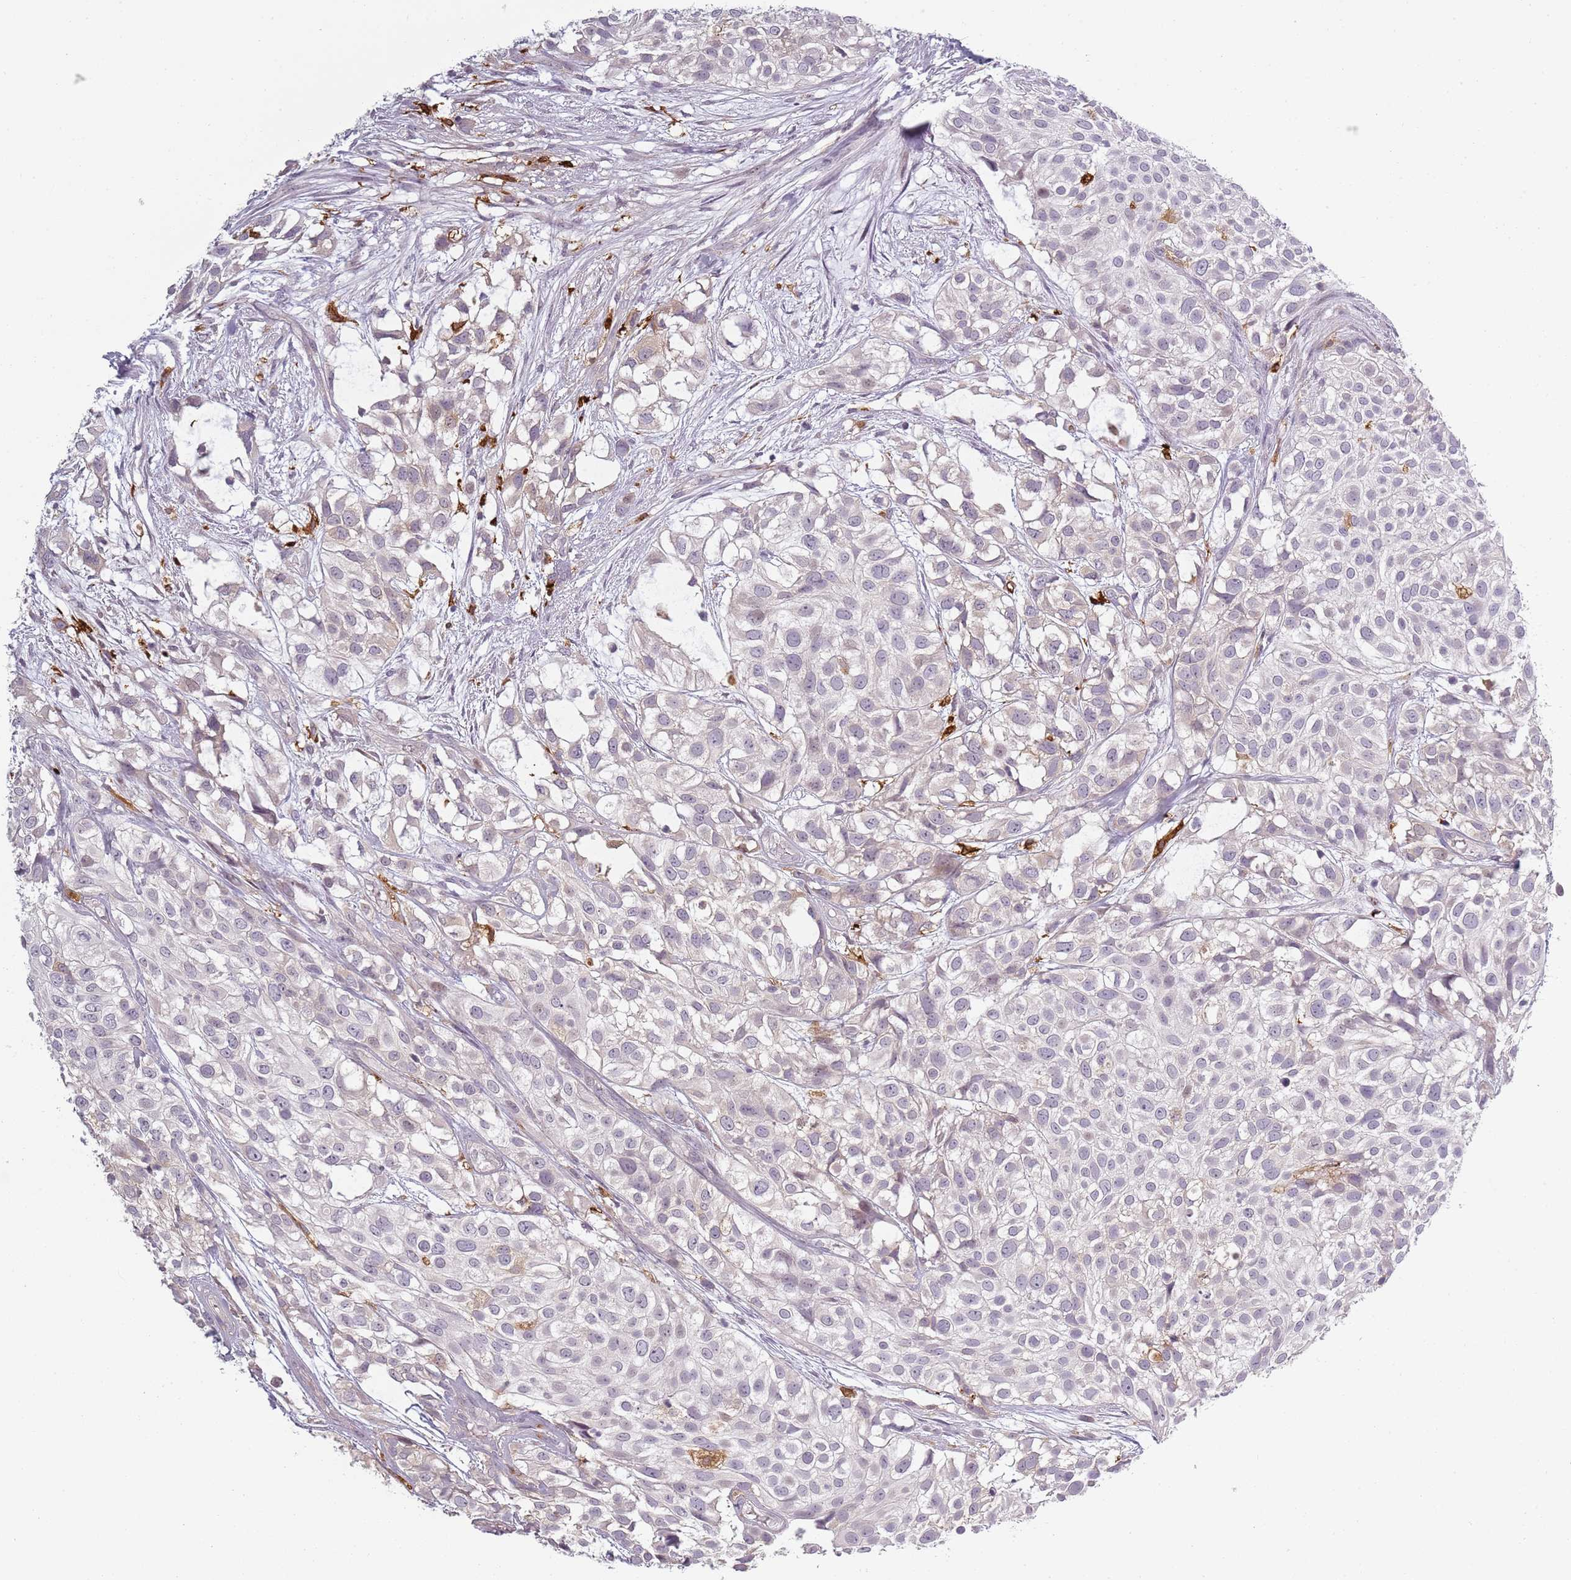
{"staining": {"intensity": "negative", "quantity": "none", "location": "none"}, "tissue": "urothelial cancer", "cell_type": "Tumor cells", "image_type": "cancer", "snomed": [{"axis": "morphology", "description": "Urothelial carcinoma, High grade"}, {"axis": "topography", "description": "Urinary bladder"}], "caption": "The image shows no staining of tumor cells in urothelial cancer. Brightfield microscopy of immunohistochemistry (IHC) stained with DAB (3,3'-diaminobenzidine) (brown) and hematoxylin (blue), captured at high magnification.", "gene": "CC2D2B", "patient": {"sex": "male", "age": 56}}